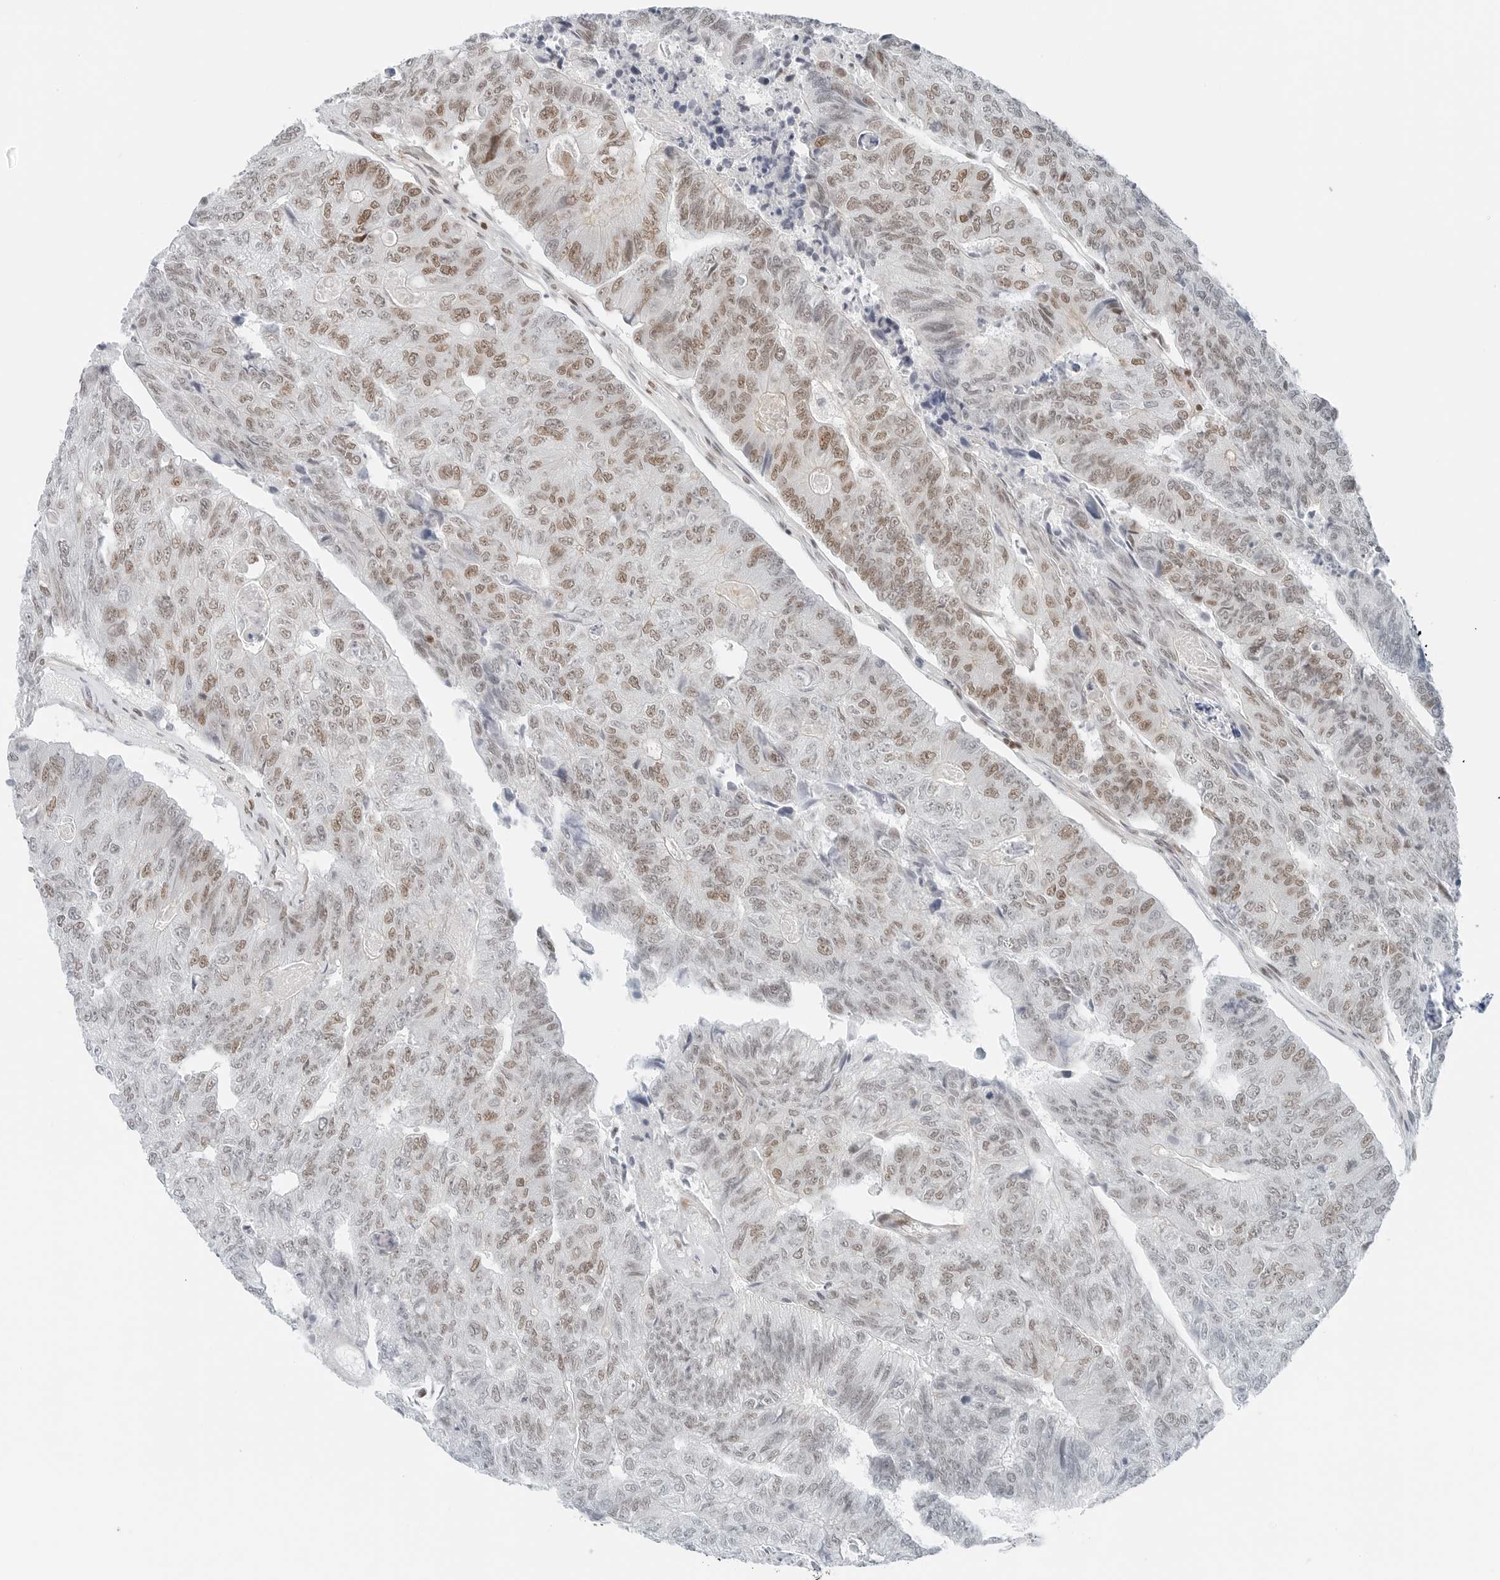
{"staining": {"intensity": "moderate", "quantity": "25%-75%", "location": "nuclear"}, "tissue": "colorectal cancer", "cell_type": "Tumor cells", "image_type": "cancer", "snomed": [{"axis": "morphology", "description": "Adenocarcinoma, NOS"}, {"axis": "topography", "description": "Colon"}], "caption": "Immunohistochemistry (IHC) of adenocarcinoma (colorectal) shows medium levels of moderate nuclear expression in about 25%-75% of tumor cells.", "gene": "CRTC2", "patient": {"sex": "female", "age": 67}}